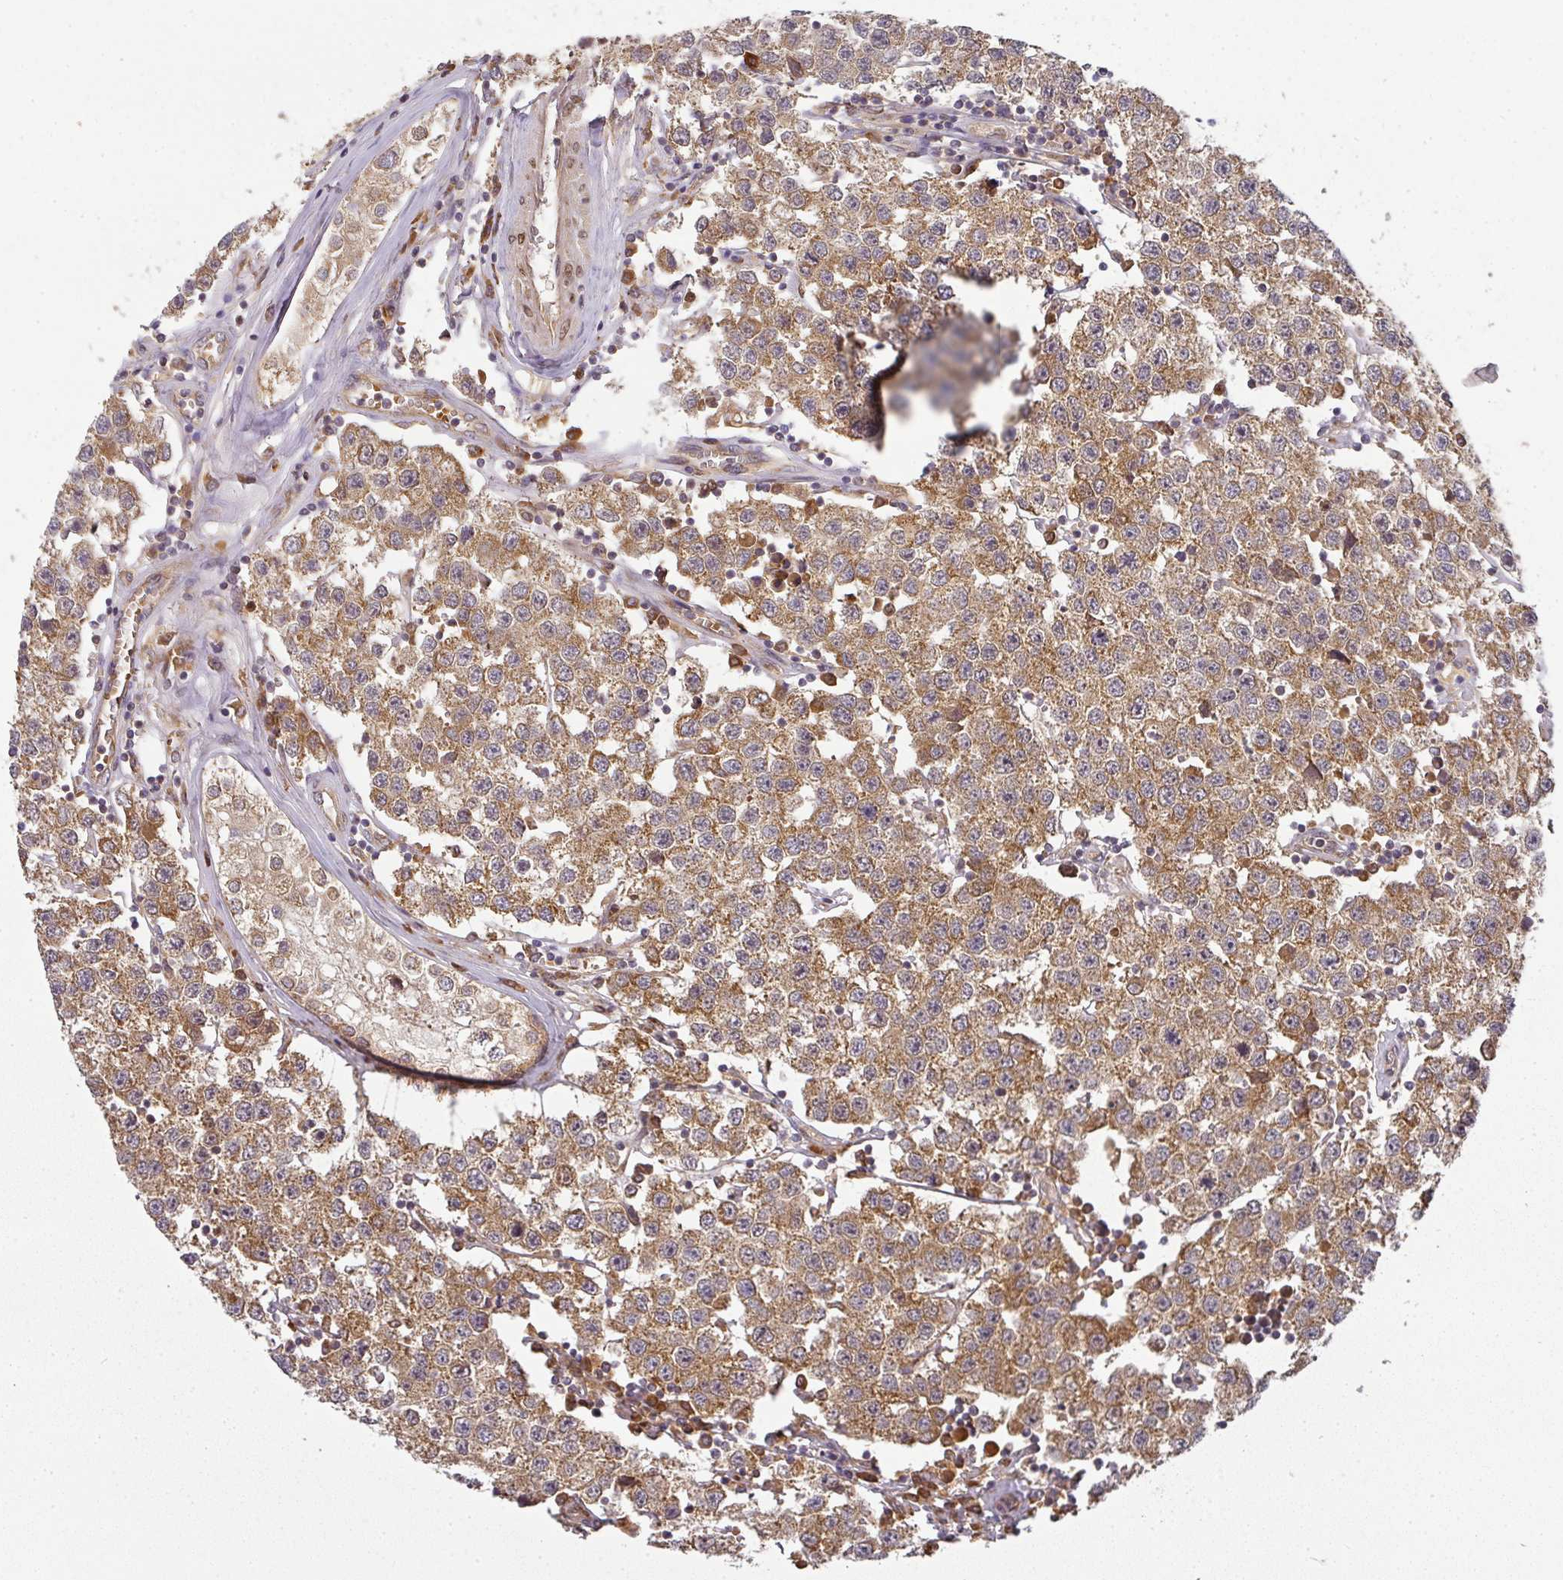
{"staining": {"intensity": "moderate", "quantity": ">75%", "location": "cytoplasmic/membranous"}, "tissue": "testis cancer", "cell_type": "Tumor cells", "image_type": "cancer", "snomed": [{"axis": "morphology", "description": "Seminoma, NOS"}, {"axis": "topography", "description": "Testis"}], "caption": "Protein staining shows moderate cytoplasmic/membranous positivity in approximately >75% of tumor cells in testis seminoma.", "gene": "MALSU1", "patient": {"sex": "male", "age": 34}}